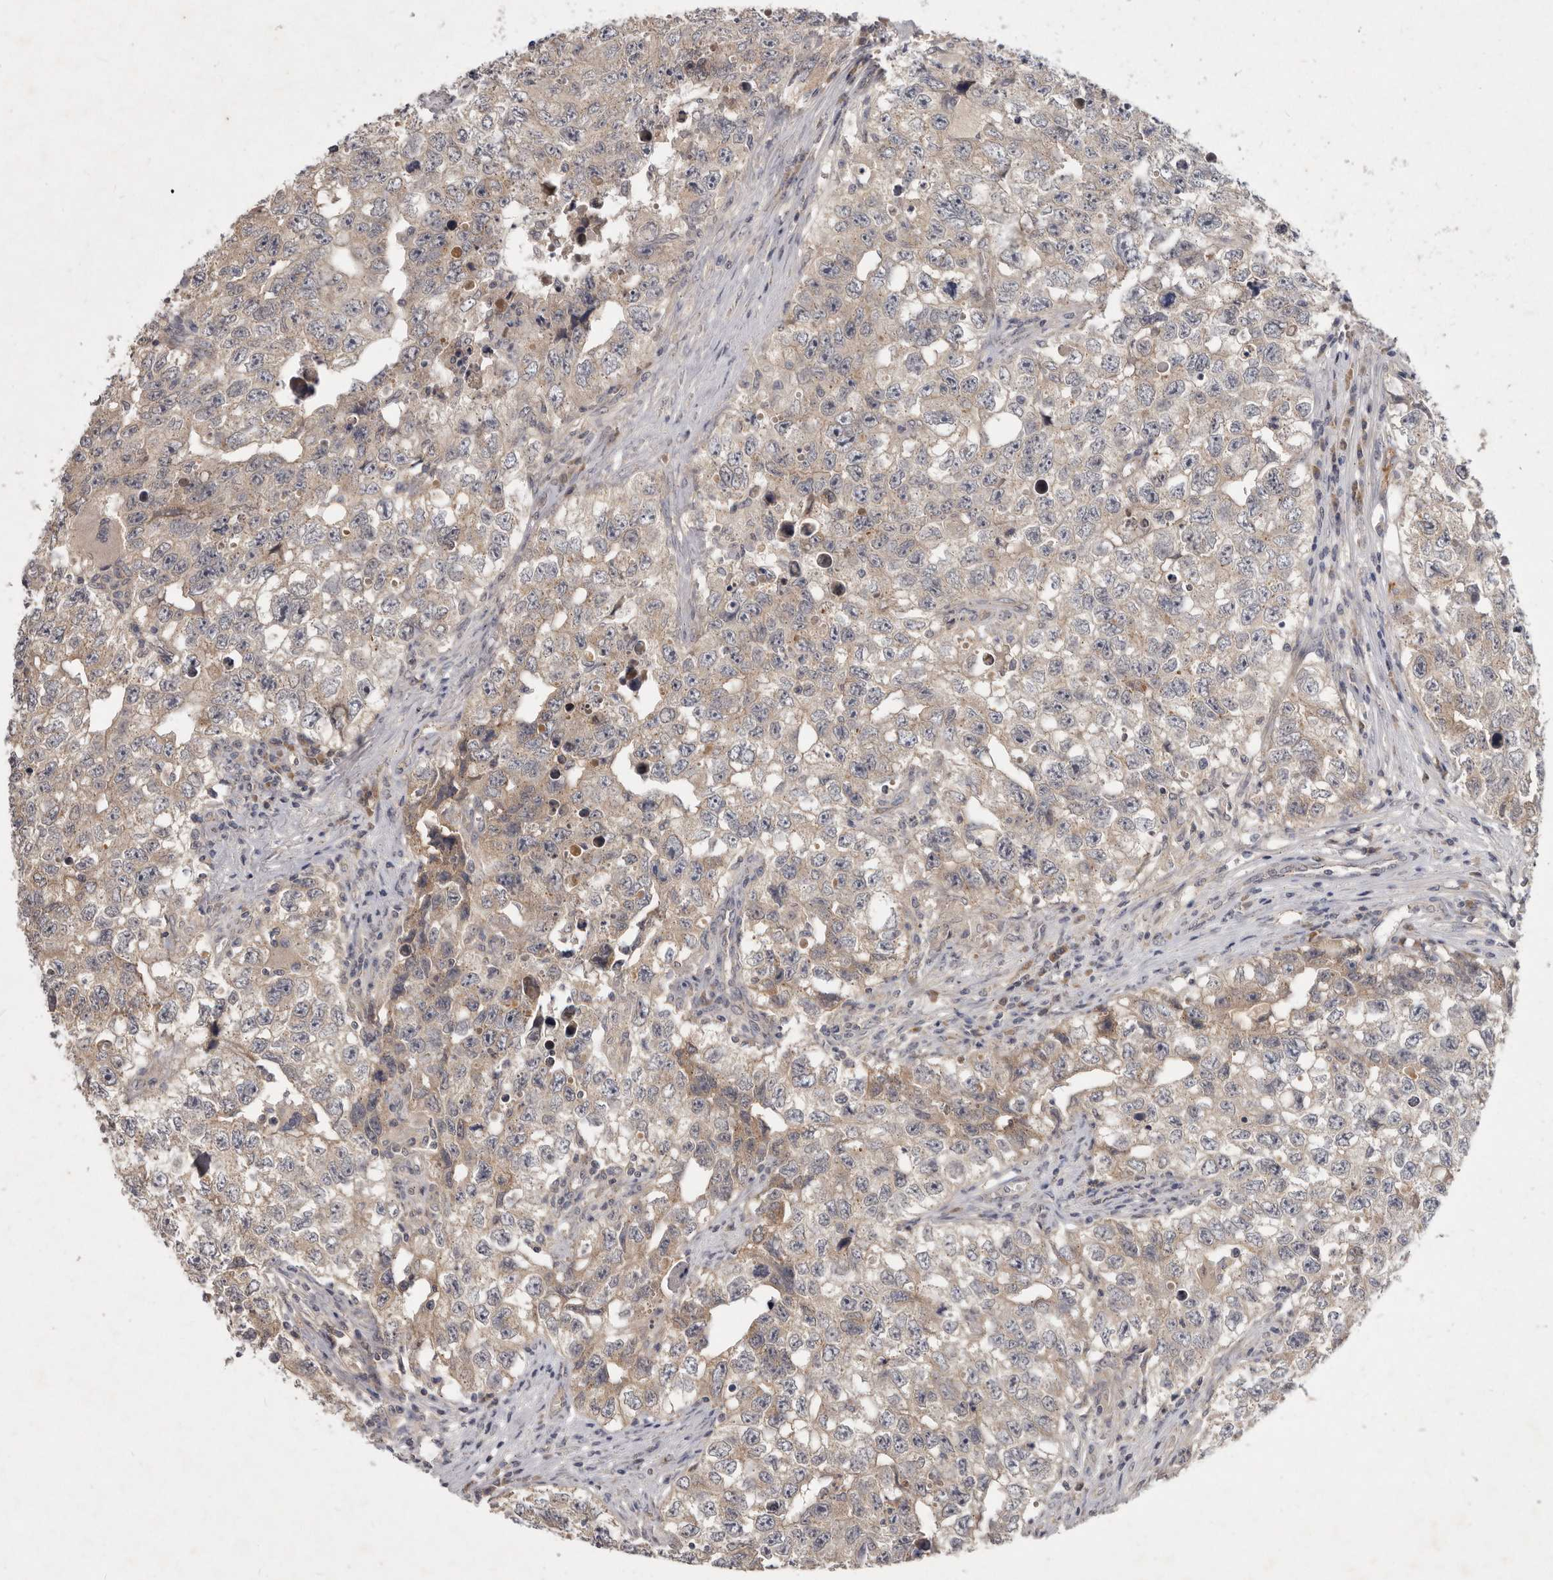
{"staining": {"intensity": "weak", "quantity": "<25%", "location": "cytoplasmic/membranous"}, "tissue": "testis cancer", "cell_type": "Tumor cells", "image_type": "cancer", "snomed": [{"axis": "morphology", "description": "Seminoma, NOS"}, {"axis": "morphology", "description": "Carcinoma, Embryonal, NOS"}, {"axis": "topography", "description": "Testis"}], "caption": "Immunohistochemistry (IHC) photomicrograph of testis embryonal carcinoma stained for a protein (brown), which exhibits no expression in tumor cells.", "gene": "SLC22A1", "patient": {"sex": "male", "age": 43}}